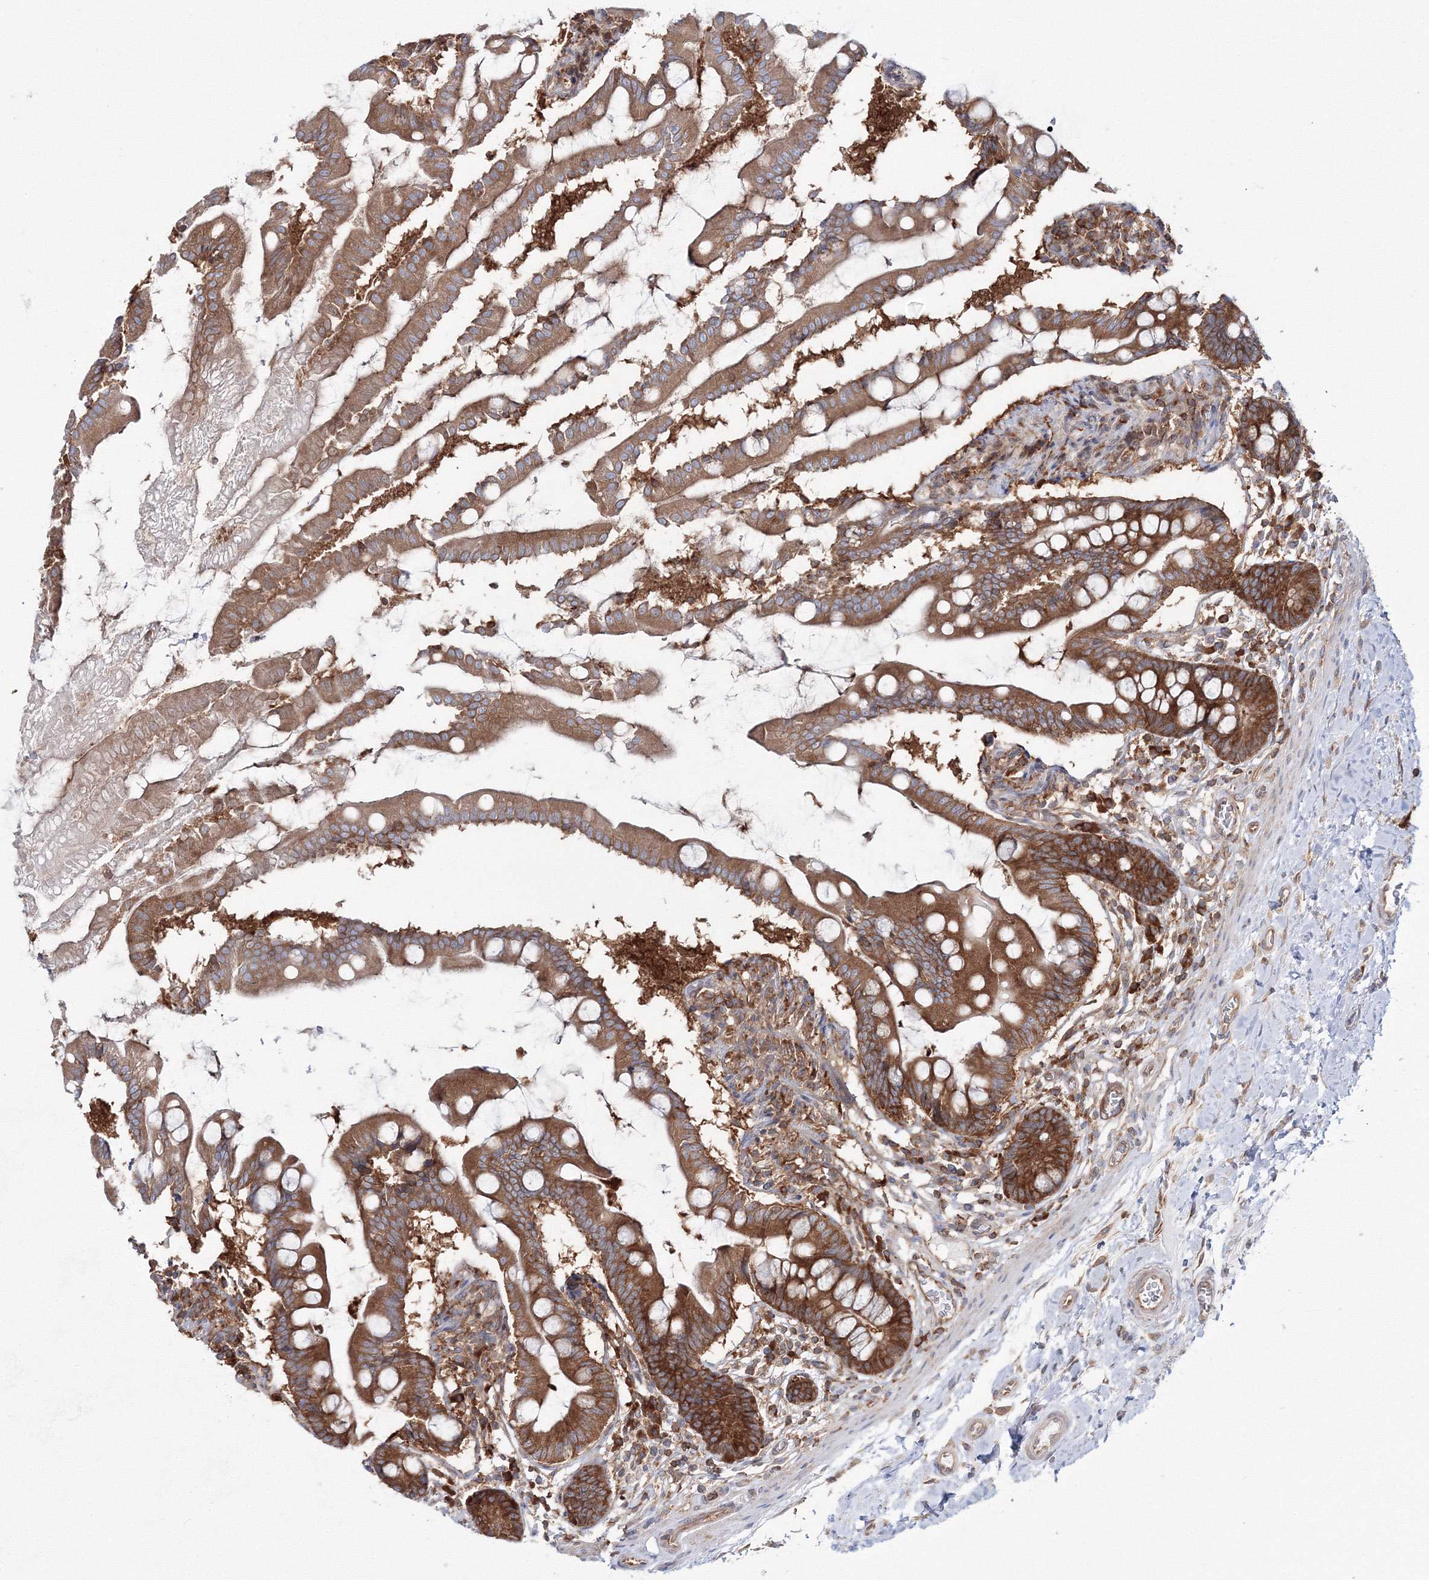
{"staining": {"intensity": "strong", "quantity": ">75%", "location": "cytoplasmic/membranous"}, "tissue": "small intestine", "cell_type": "Glandular cells", "image_type": "normal", "snomed": [{"axis": "morphology", "description": "Normal tissue, NOS"}, {"axis": "topography", "description": "Small intestine"}], "caption": "The histopathology image shows staining of unremarkable small intestine, revealing strong cytoplasmic/membranous protein staining (brown color) within glandular cells.", "gene": "HARS1", "patient": {"sex": "female", "age": 56}}